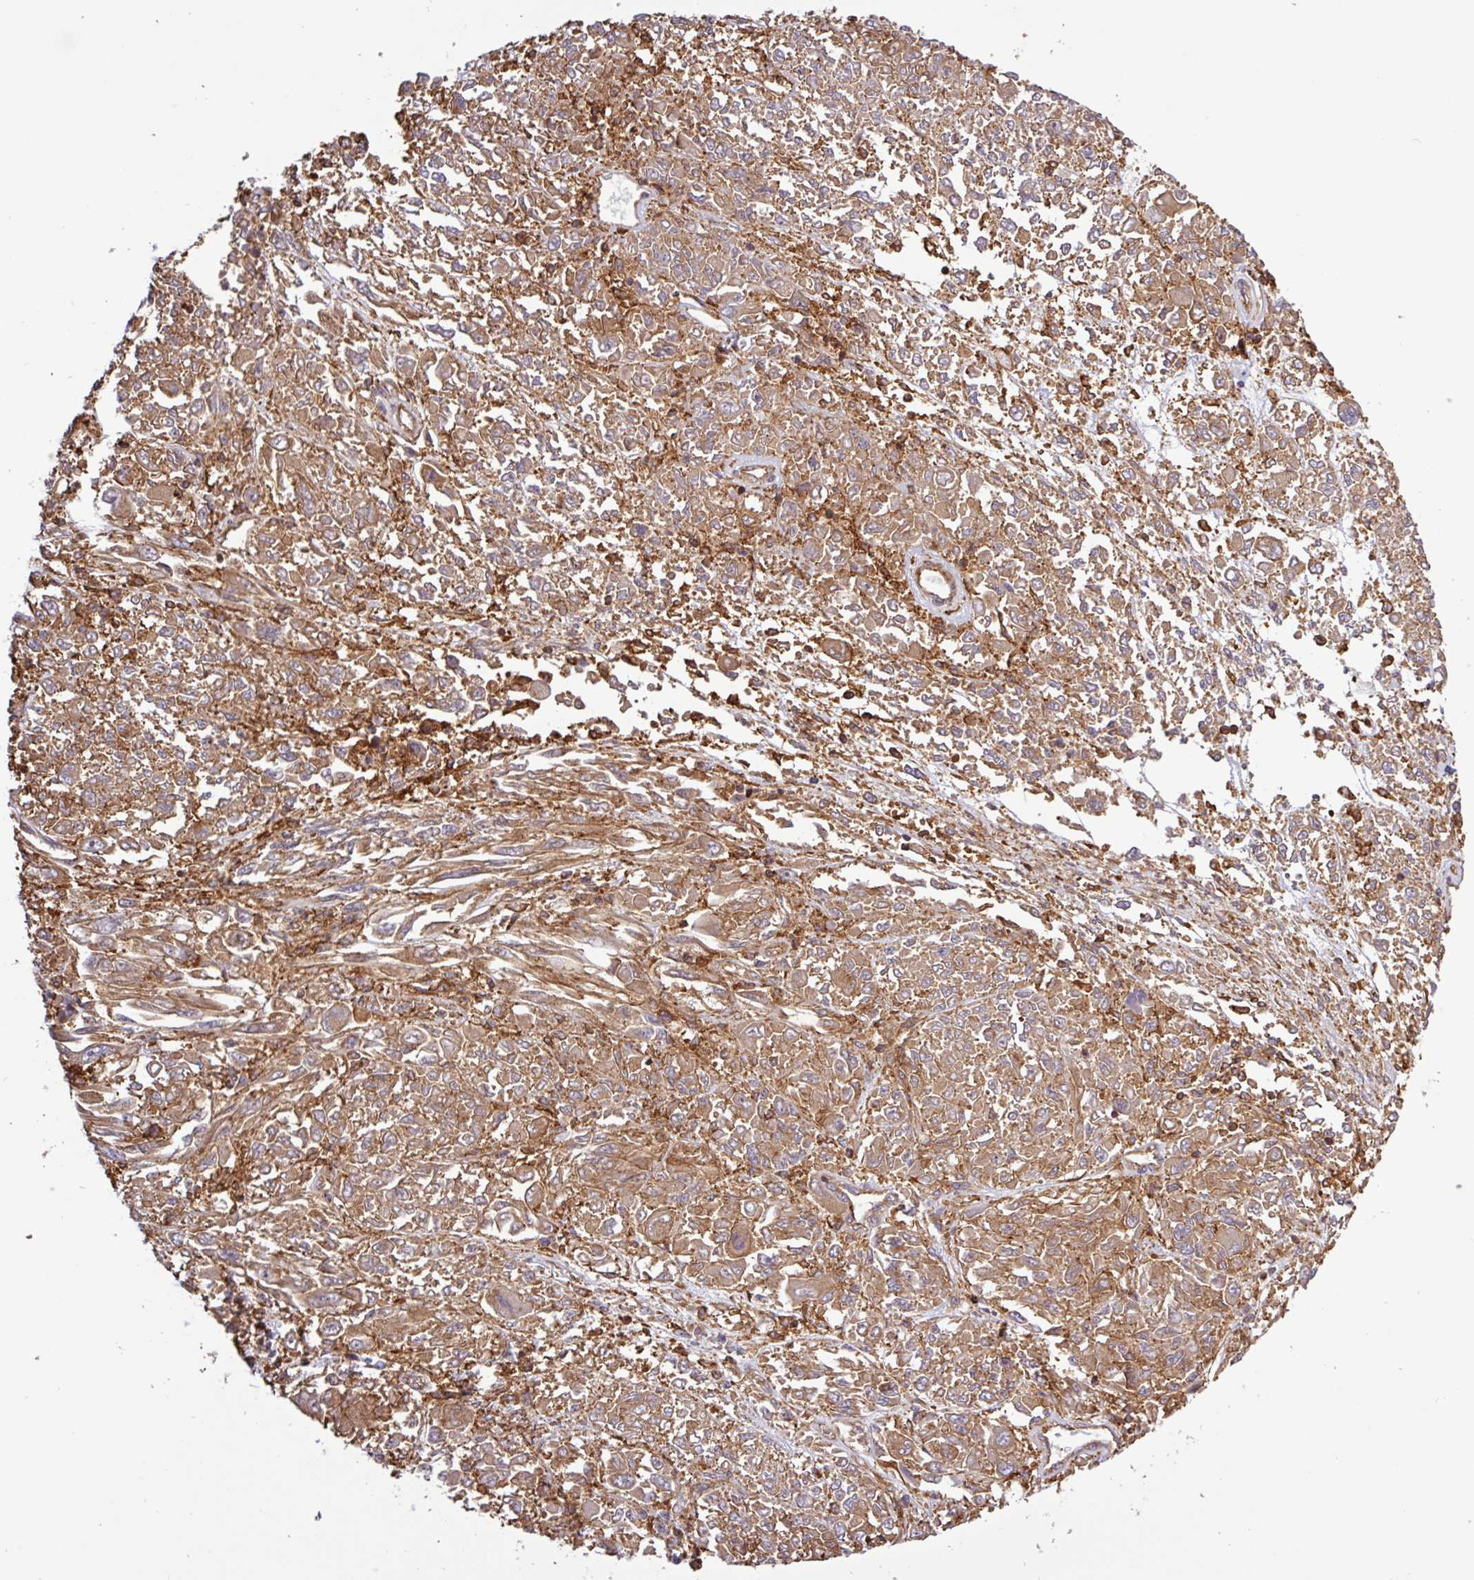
{"staining": {"intensity": "moderate", "quantity": ">75%", "location": "cytoplasmic/membranous"}, "tissue": "melanoma", "cell_type": "Tumor cells", "image_type": "cancer", "snomed": [{"axis": "morphology", "description": "Malignant melanoma, NOS"}, {"axis": "topography", "description": "Skin"}], "caption": "Human malignant melanoma stained with a brown dye demonstrates moderate cytoplasmic/membranous positive expression in about >75% of tumor cells.", "gene": "ACTR3", "patient": {"sex": "female", "age": 91}}